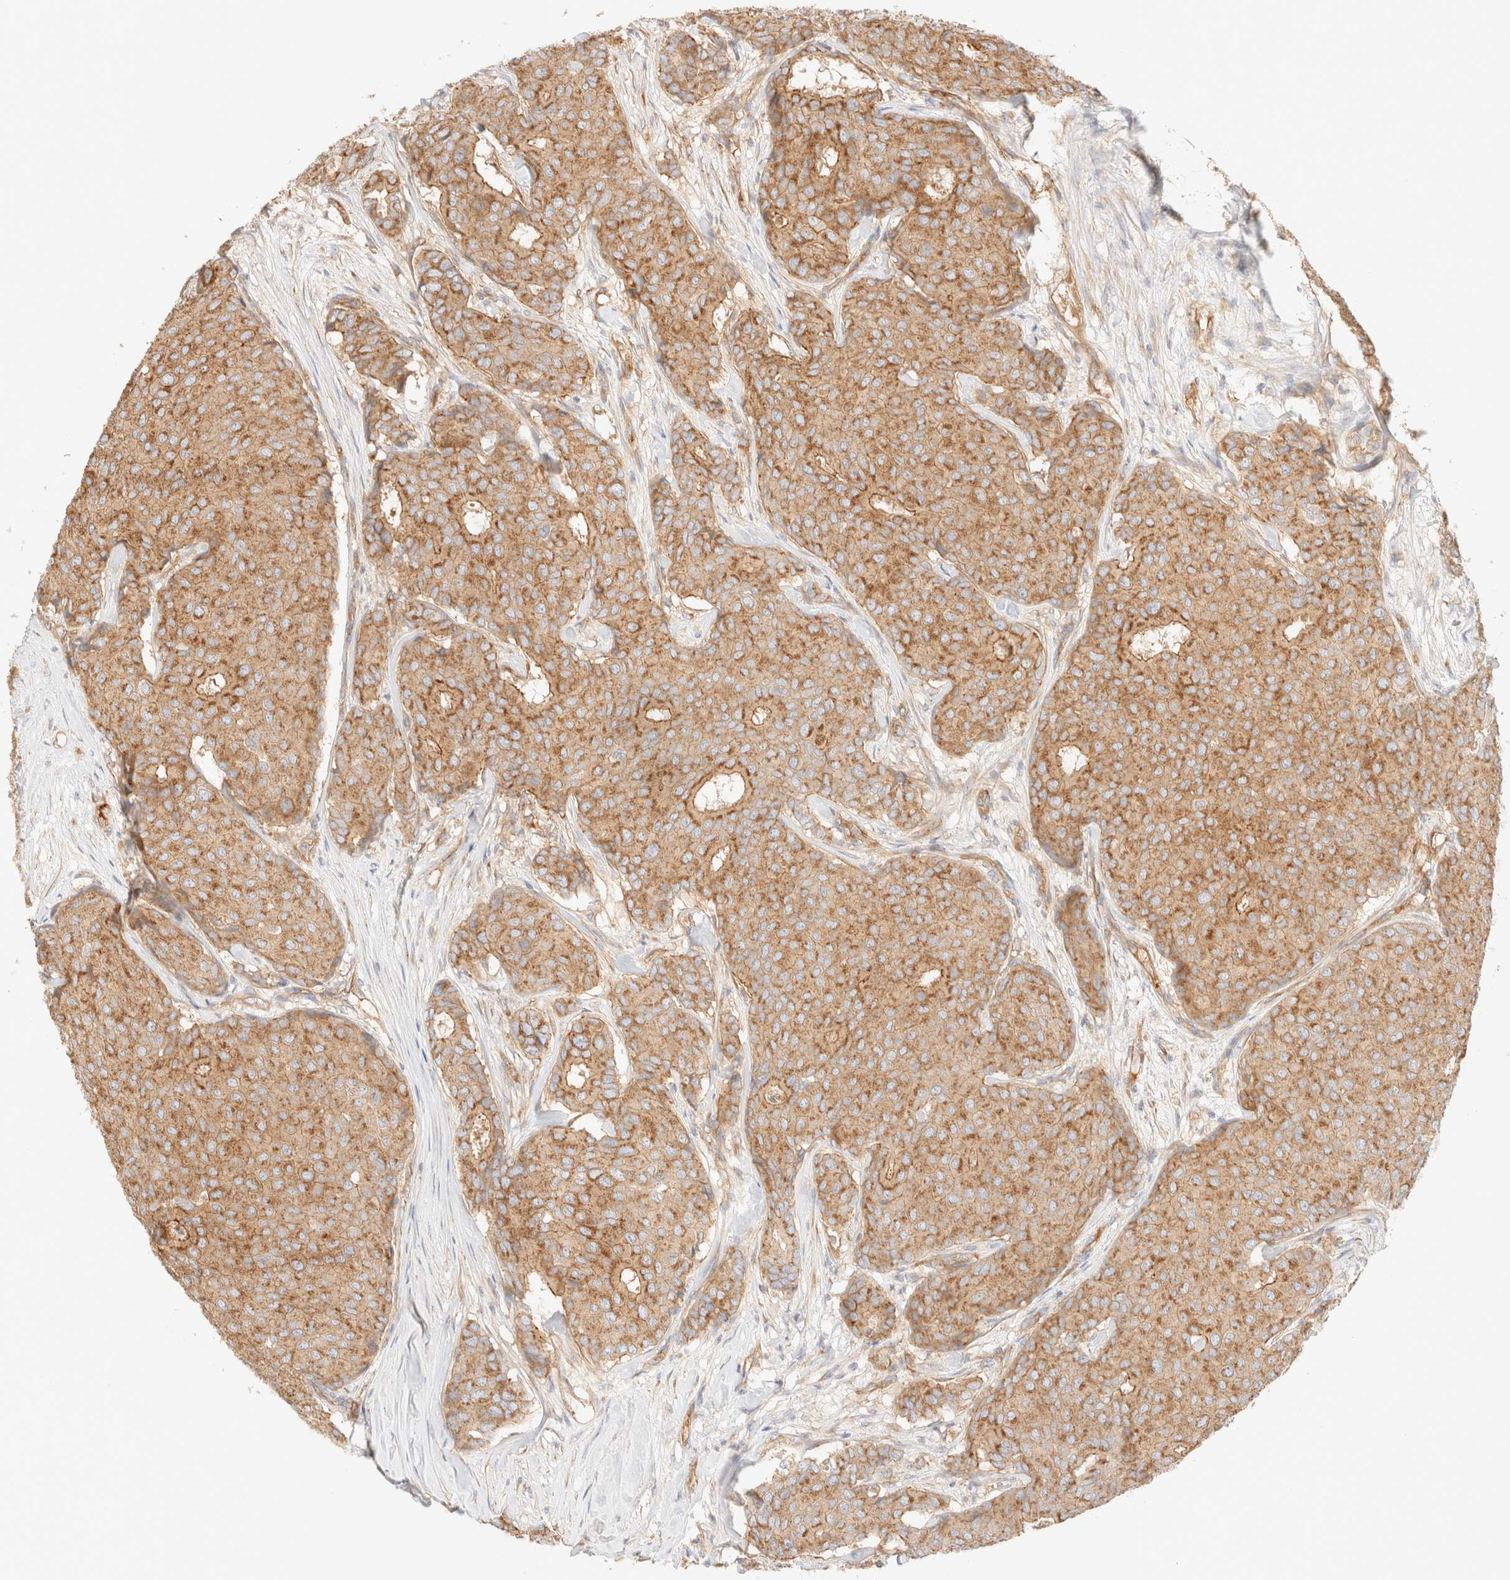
{"staining": {"intensity": "moderate", "quantity": ">75%", "location": "cytoplasmic/membranous"}, "tissue": "breast cancer", "cell_type": "Tumor cells", "image_type": "cancer", "snomed": [{"axis": "morphology", "description": "Duct carcinoma"}, {"axis": "topography", "description": "Breast"}], "caption": "Moderate cytoplasmic/membranous staining is identified in approximately >75% of tumor cells in invasive ductal carcinoma (breast). (IHC, brightfield microscopy, high magnification).", "gene": "MYO10", "patient": {"sex": "female", "age": 75}}